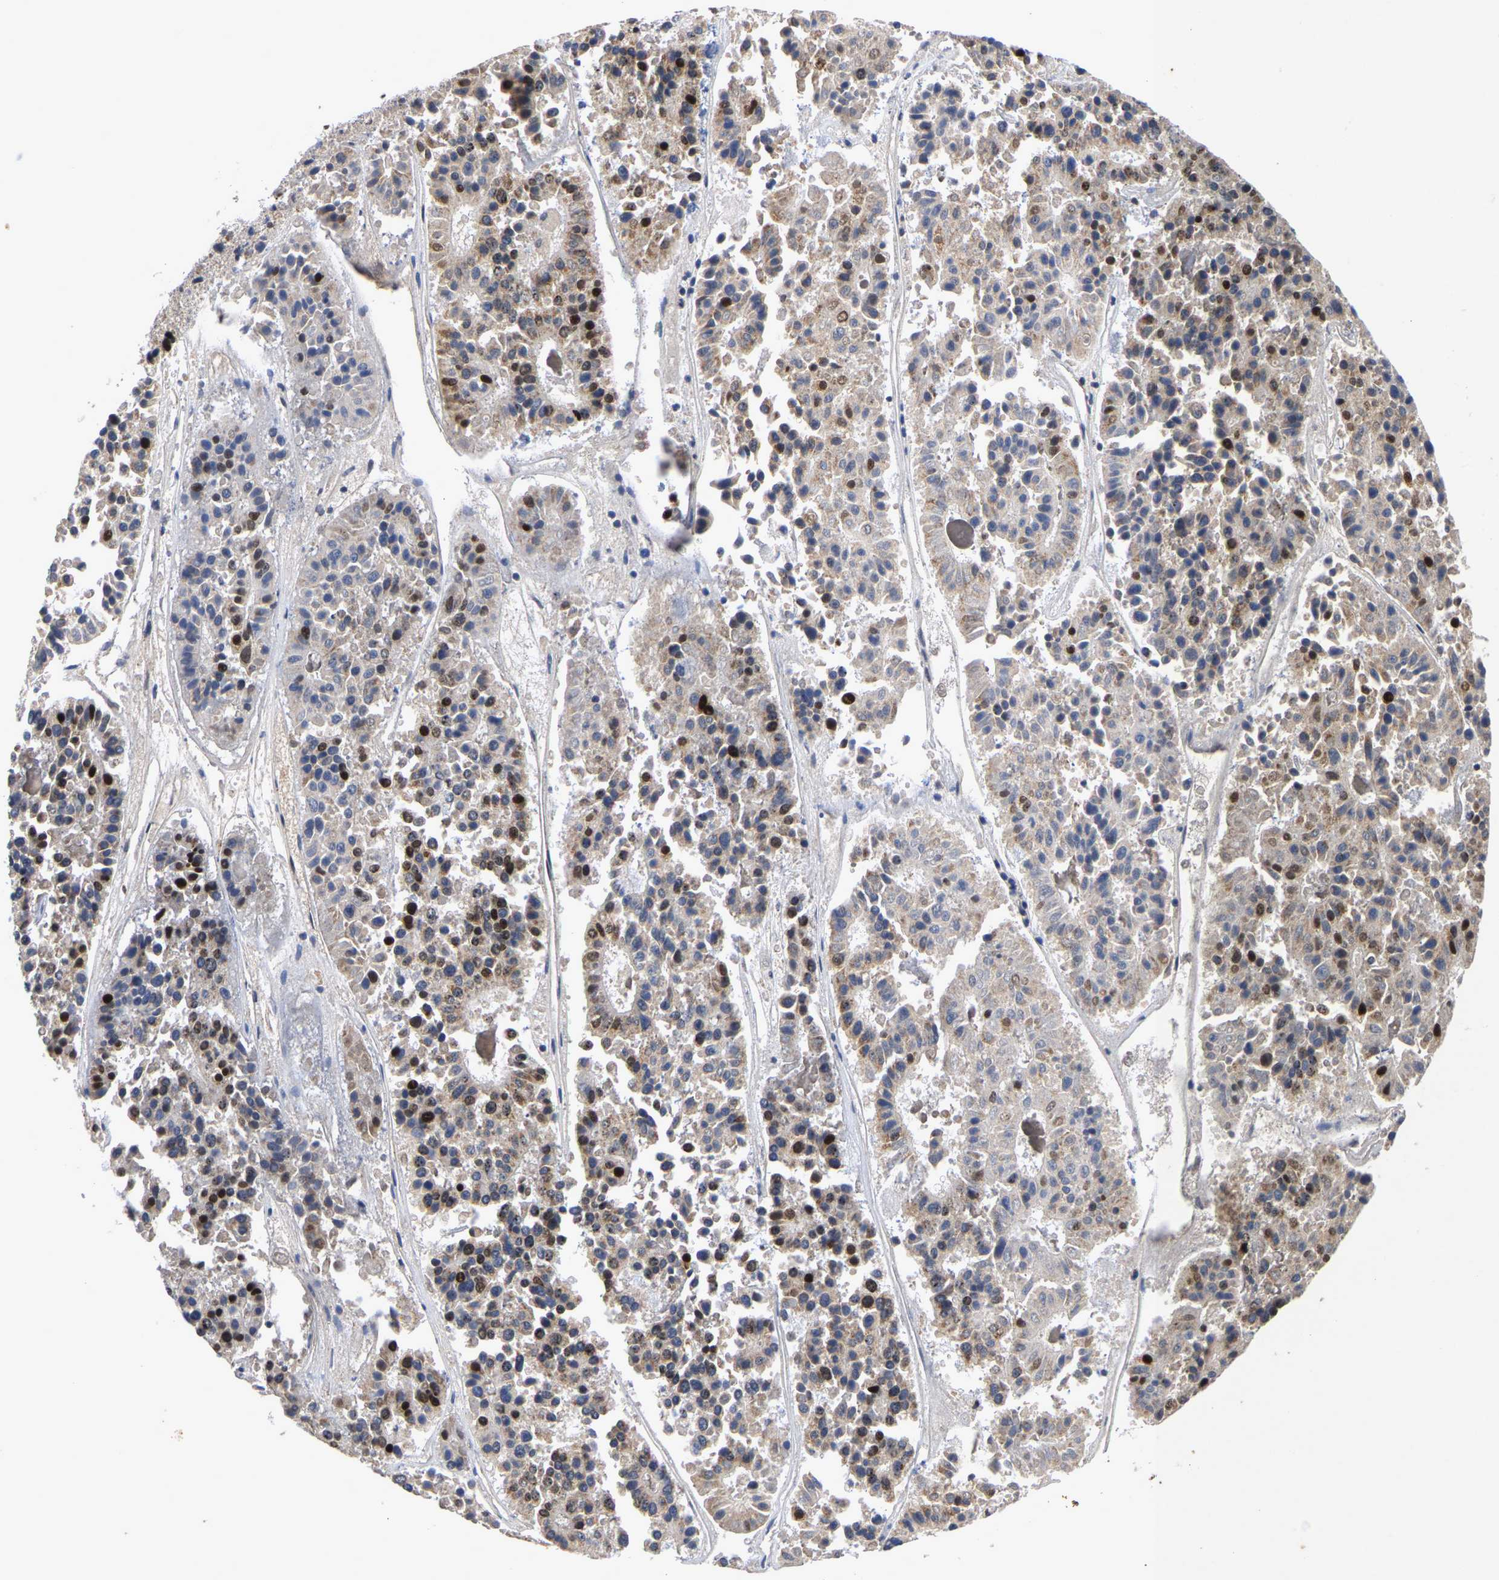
{"staining": {"intensity": "moderate", "quantity": "25%-75%", "location": "cytoplasmic/membranous,nuclear"}, "tissue": "pancreatic cancer", "cell_type": "Tumor cells", "image_type": "cancer", "snomed": [{"axis": "morphology", "description": "Adenocarcinoma, NOS"}, {"axis": "topography", "description": "Pancreas"}], "caption": "High-power microscopy captured an immunohistochemistry (IHC) photomicrograph of pancreatic cancer, revealing moderate cytoplasmic/membranous and nuclear positivity in about 25%-75% of tumor cells.", "gene": "JUNB", "patient": {"sex": "male", "age": 50}}